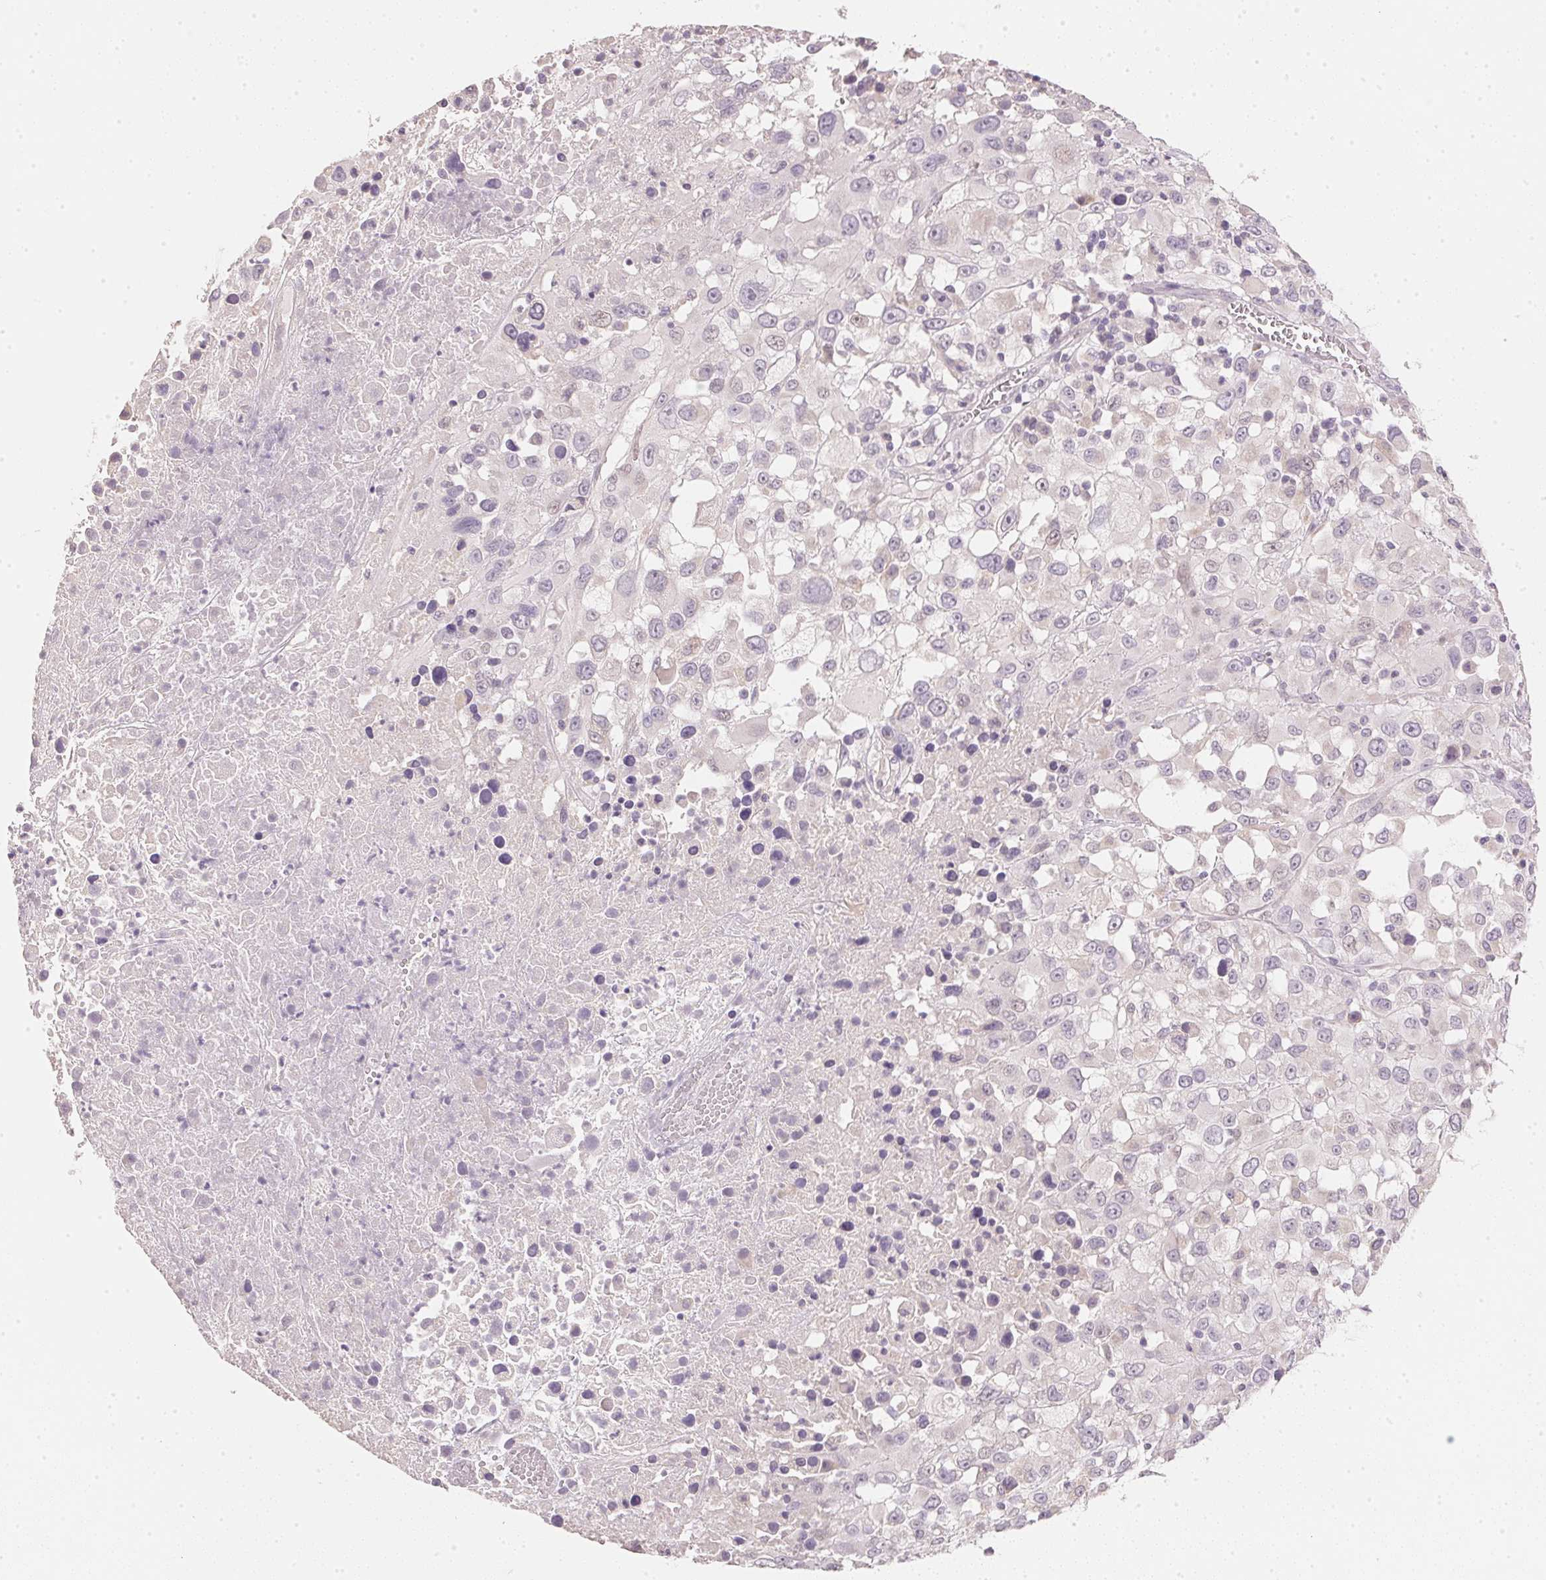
{"staining": {"intensity": "negative", "quantity": "none", "location": "none"}, "tissue": "melanoma", "cell_type": "Tumor cells", "image_type": "cancer", "snomed": [{"axis": "morphology", "description": "Malignant melanoma, Metastatic site"}, {"axis": "topography", "description": "Soft tissue"}], "caption": "Protein analysis of malignant melanoma (metastatic site) shows no significant expression in tumor cells. The staining is performed using DAB (3,3'-diaminobenzidine) brown chromogen with nuclei counter-stained in using hematoxylin.", "gene": "DHCR24", "patient": {"sex": "male", "age": 50}}